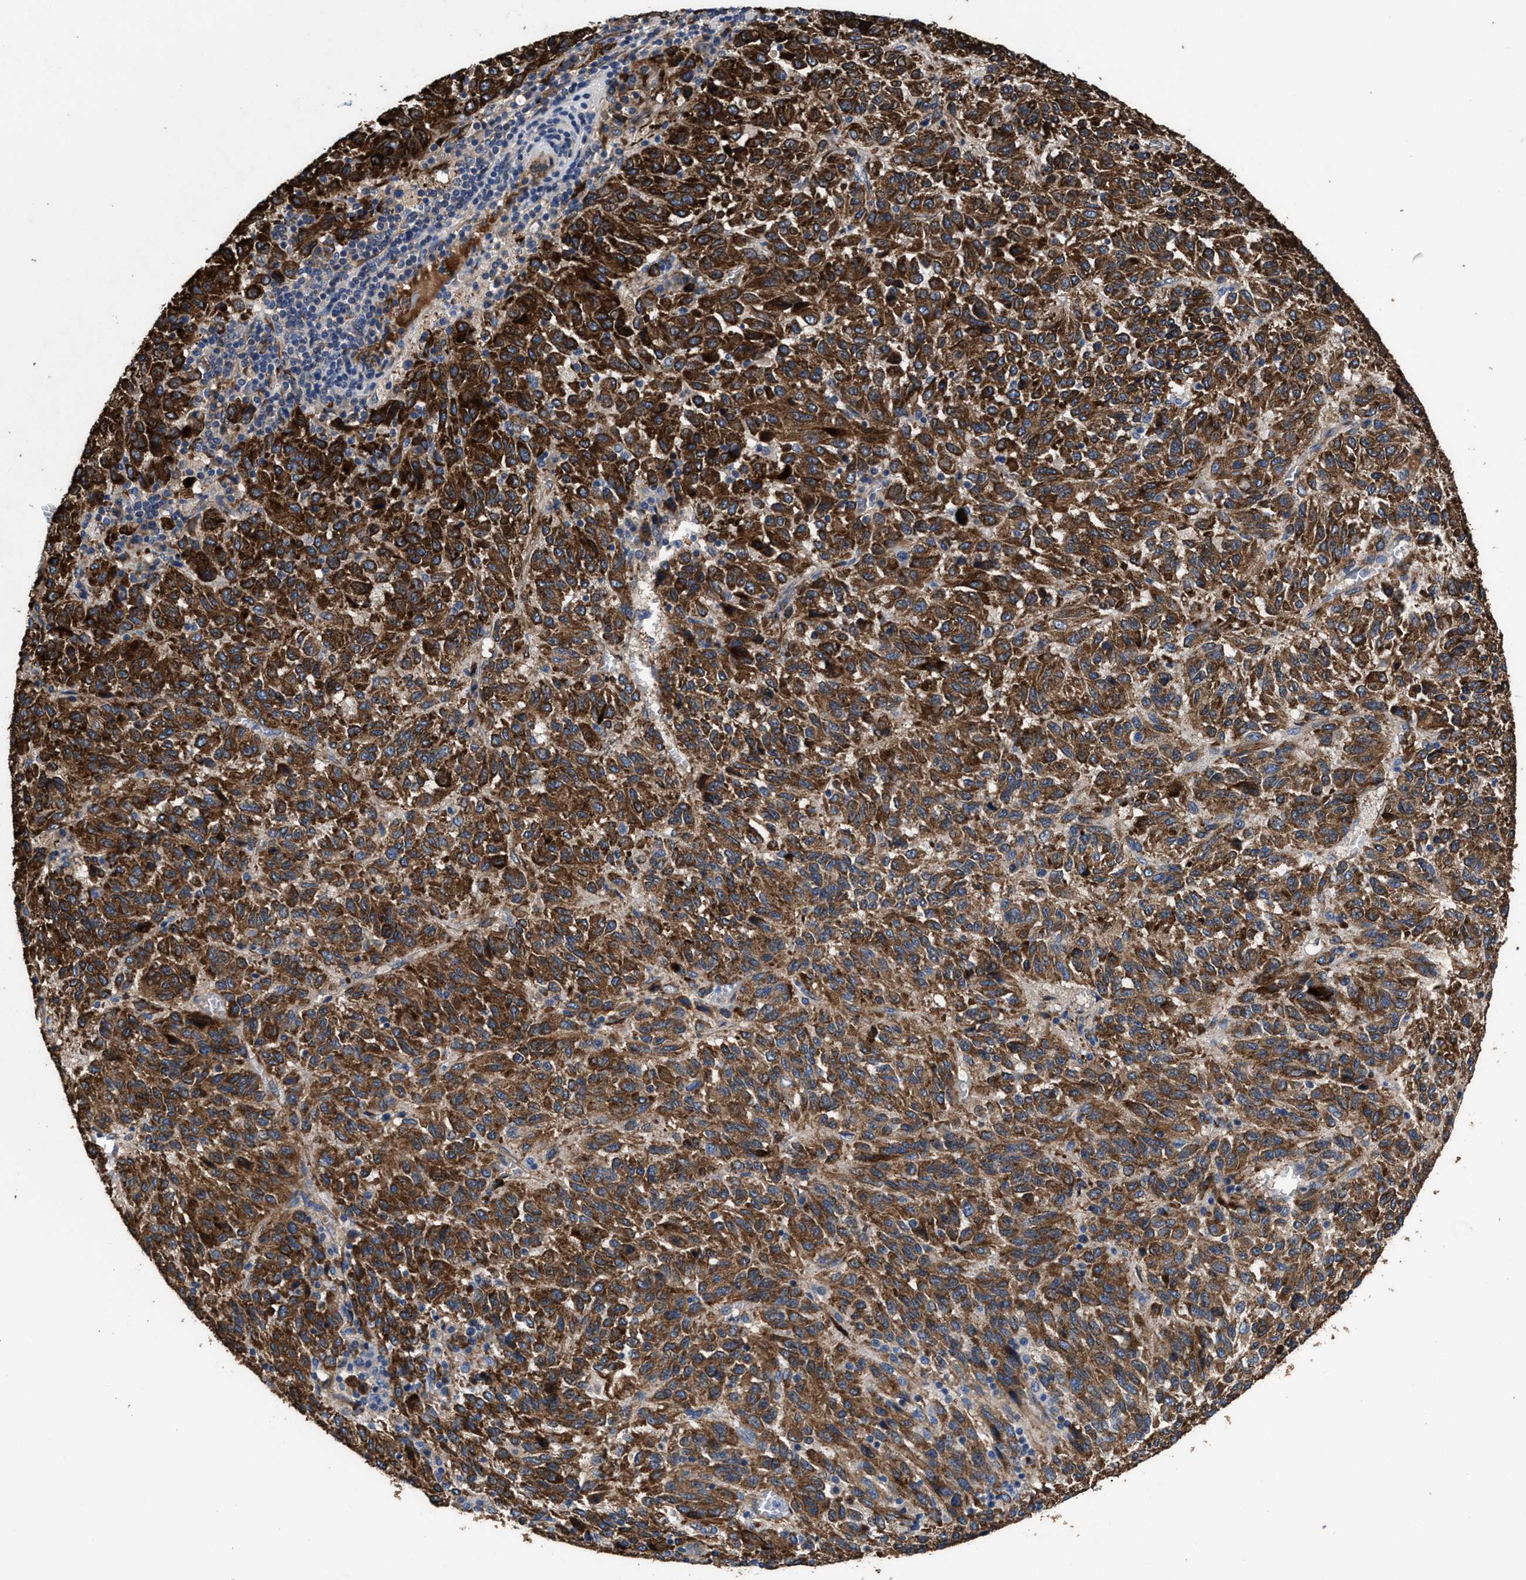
{"staining": {"intensity": "strong", "quantity": ">75%", "location": "cytoplasmic/membranous"}, "tissue": "melanoma", "cell_type": "Tumor cells", "image_type": "cancer", "snomed": [{"axis": "morphology", "description": "Malignant melanoma, Metastatic site"}, {"axis": "topography", "description": "Lung"}], "caption": "Immunohistochemical staining of human malignant melanoma (metastatic site) displays high levels of strong cytoplasmic/membranous protein expression in about >75% of tumor cells. The protein of interest is shown in brown color, while the nuclei are stained blue.", "gene": "IDNK", "patient": {"sex": "male", "age": 64}}